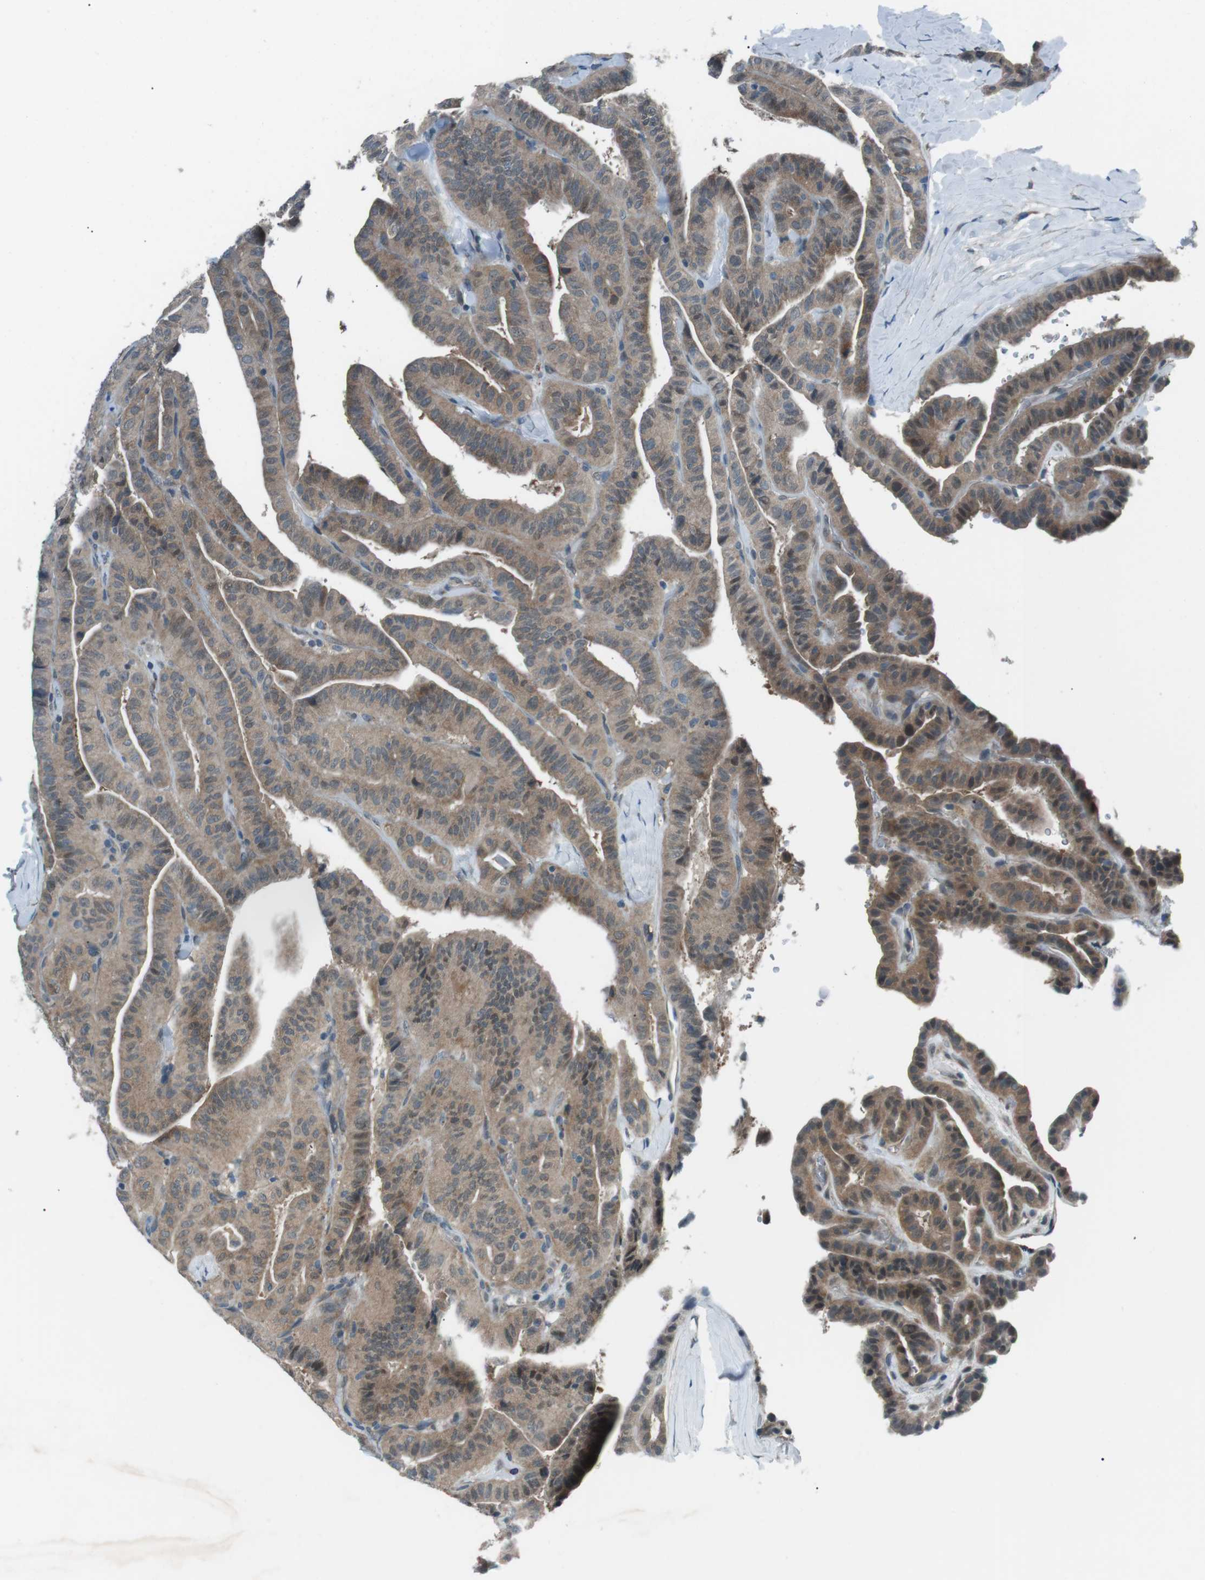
{"staining": {"intensity": "weak", "quantity": ">75%", "location": "cytoplasmic/membranous"}, "tissue": "thyroid cancer", "cell_type": "Tumor cells", "image_type": "cancer", "snomed": [{"axis": "morphology", "description": "Papillary adenocarcinoma, NOS"}, {"axis": "topography", "description": "Thyroid gland"}], "caption": "A micrograph of human papillary adenocarcinoma (thyroid) stained for a protein displays weak cytoplasmic/membranous brown staining in tumor cells. (Stains: DAB in brown, nuclei in blue, Microscopy: brightfield microscopy at high magnification).", "gene": "LRIG2", "patient": {"sex": "male", "age": 77}}